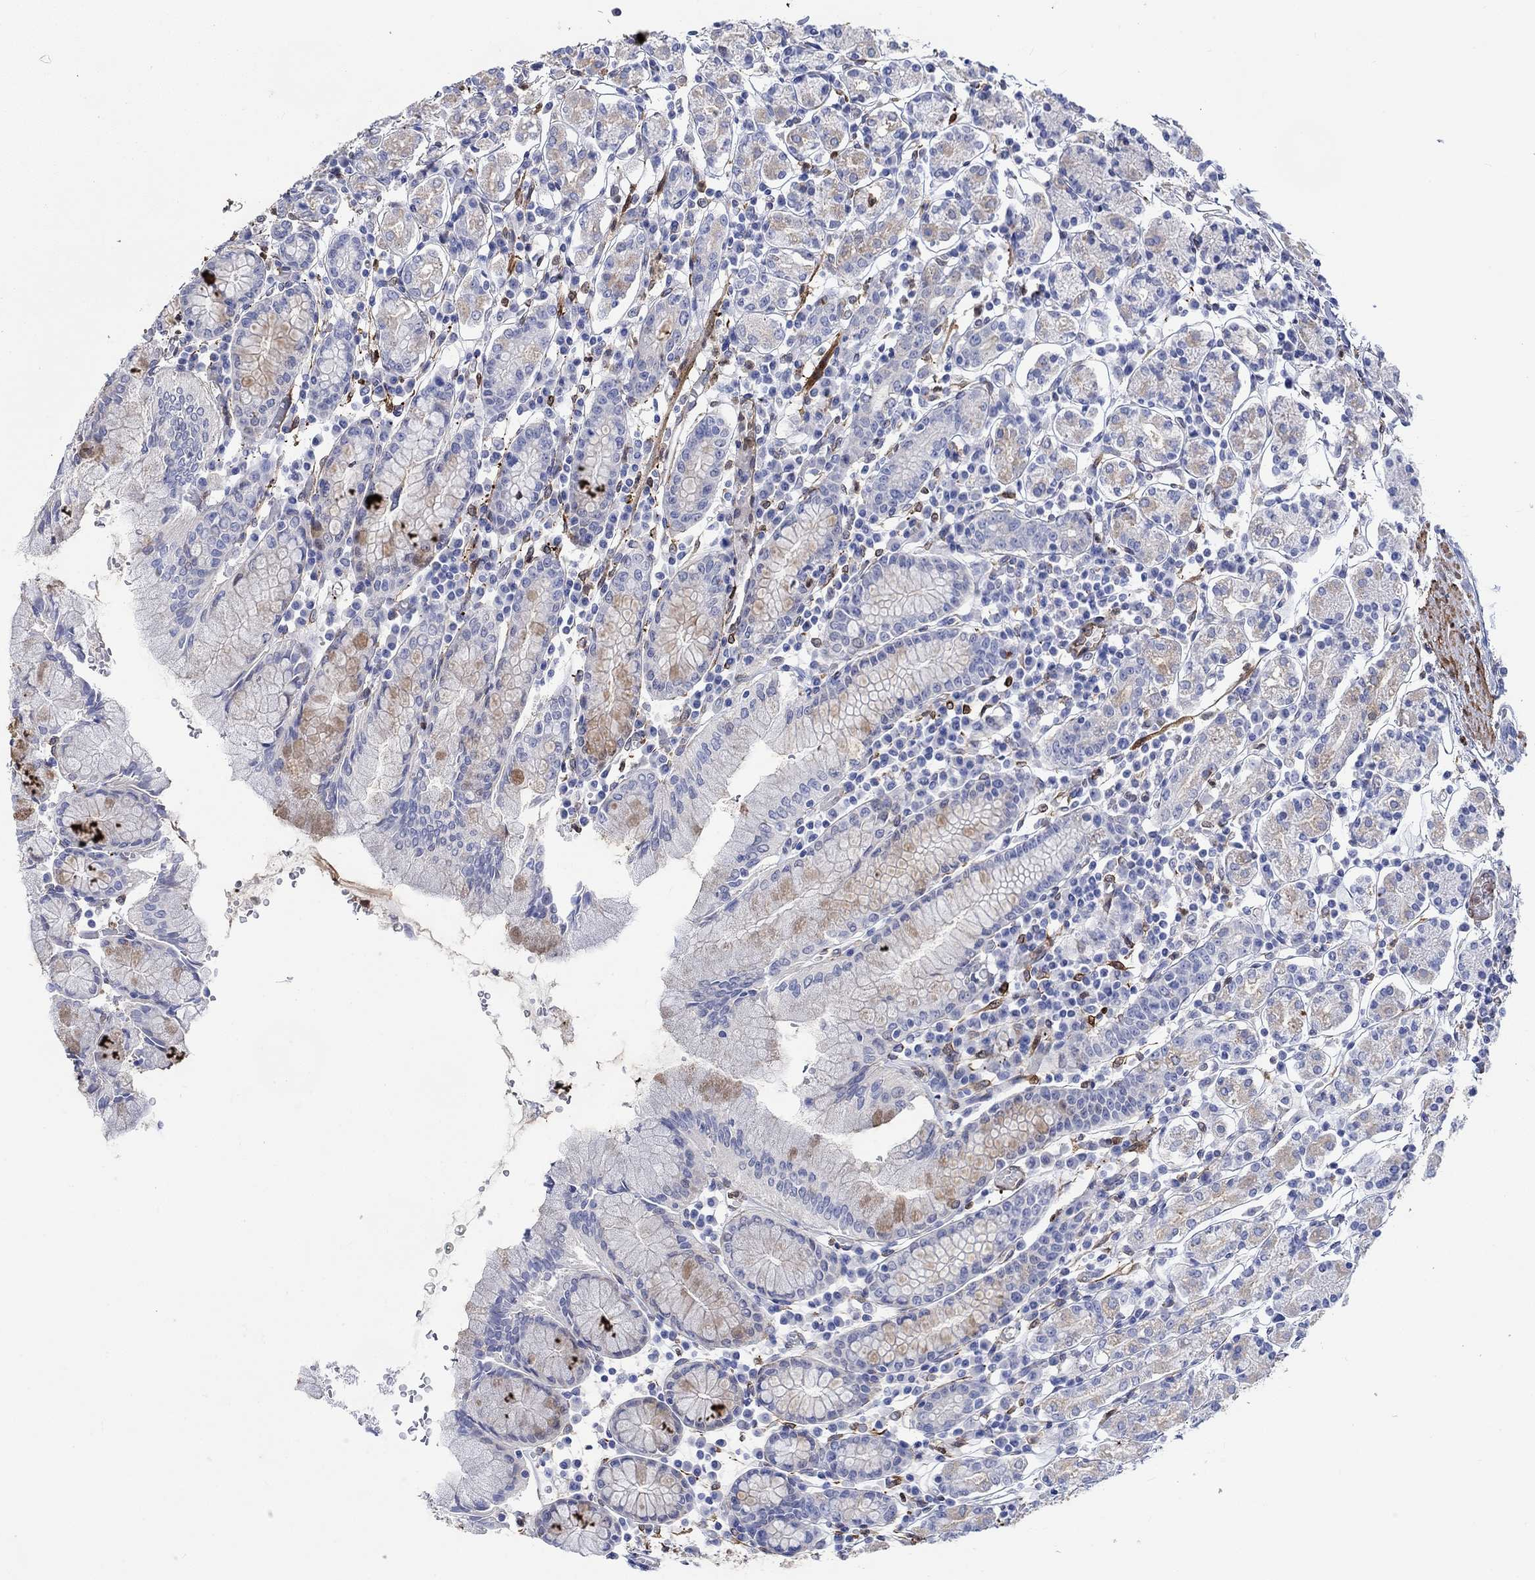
{"staining": {"intensity": "moderate", "quantity": "<25%", "location": "cytoplasmic/membranous"}, "tissue": "stomach", "cell_type": "Glandular cells", "image_type": "normal", "snomed": [{"axis": "morphology", "description": "Normal tissue, NOS"}, {"axis": "topography", "description": "Stomach, upper"}, {"axis": "topography", "description": "Stomach"}], "caption": "Glandular cells reveal low levels of moderate cytoplasmic/membranous positivity in about <25% of cells in normal human stomach. (Brightfield microscopy of DAB IHC at high magnification).", "gene": "TGM2", "patient": {"sex": "male", "age": 62}}